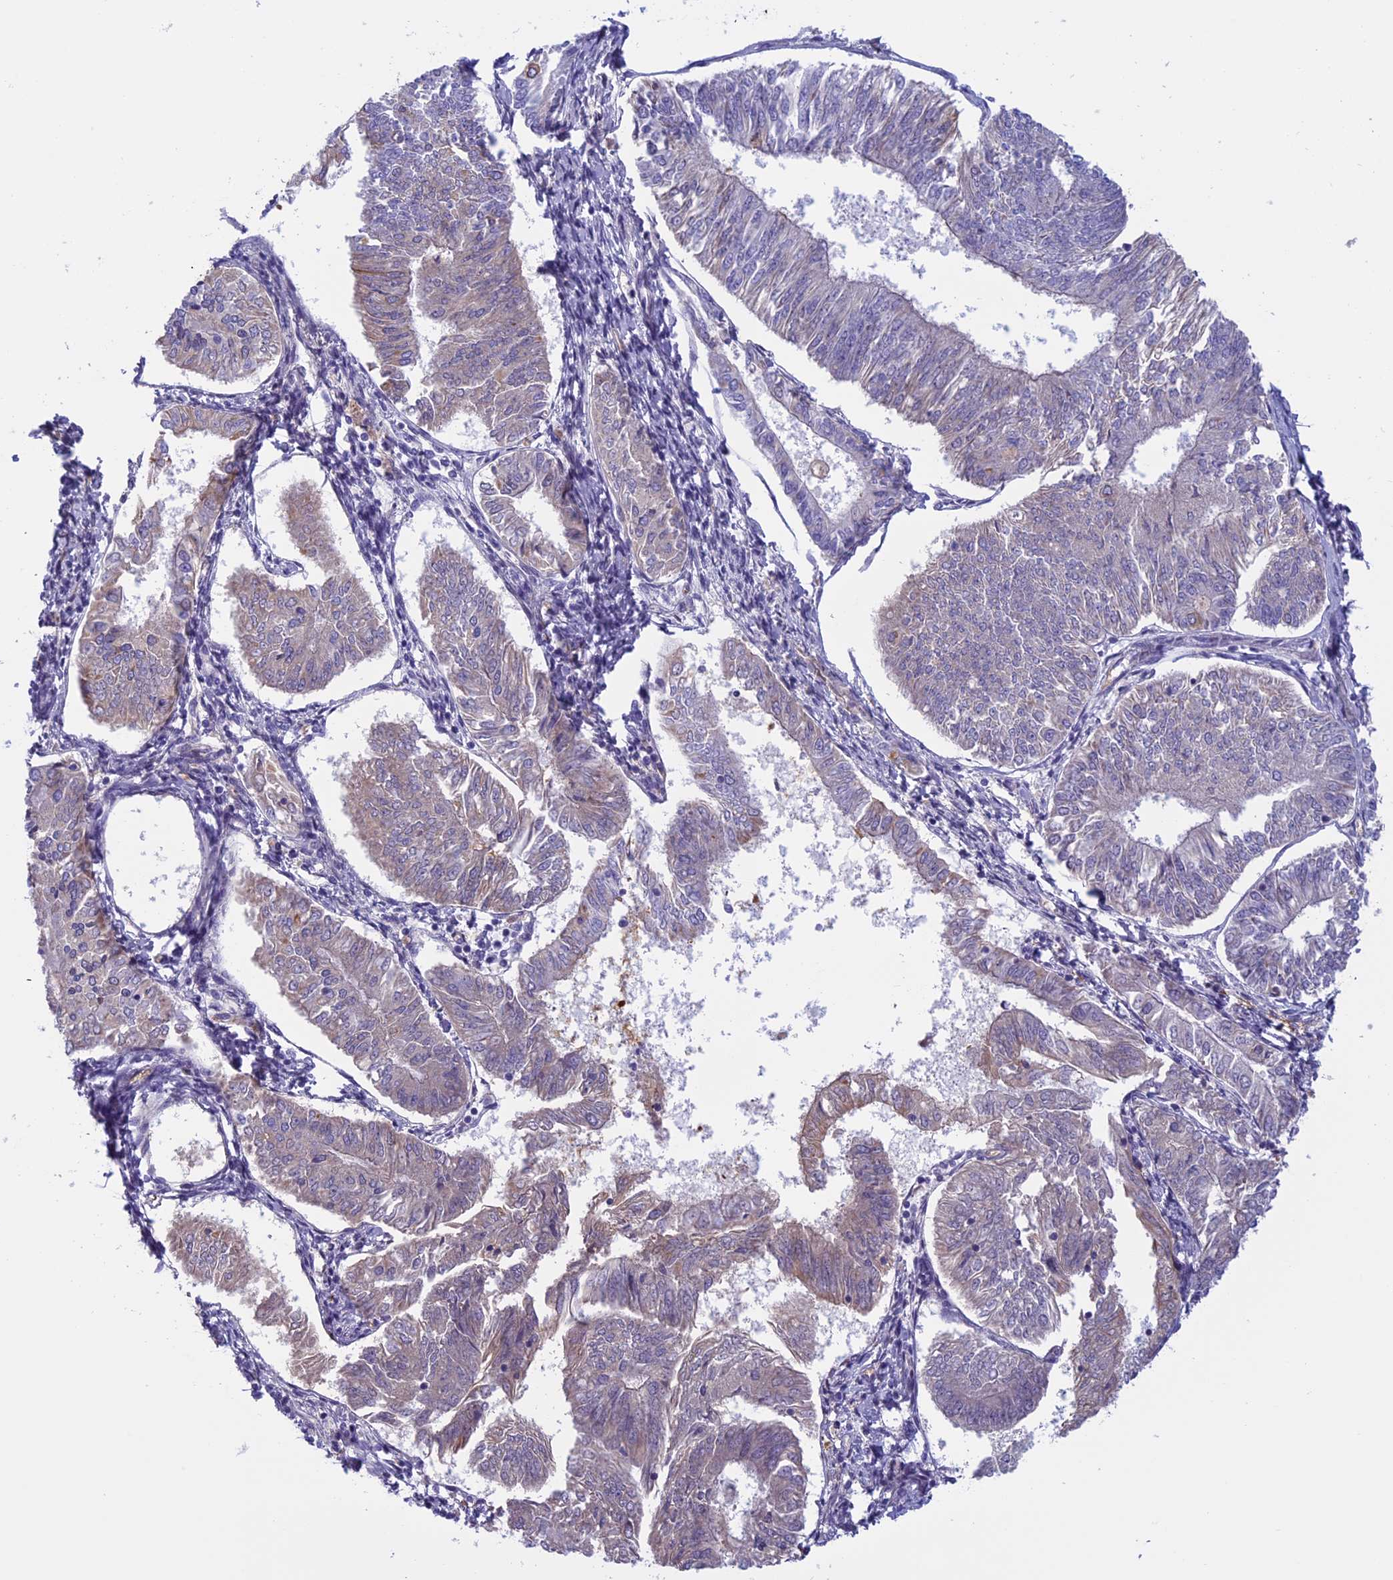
{"staining": {"intensity": "weak", "quantity": "<25%", "location": "cytoplasmic/membranous"}, "tissue": "endometrial cancer", "cell_type": "Tumor cells", "image_type": "cancer", "snomed": [{"axis": "morphology", "description": "Adenocarcinoma, NOS"}, {"axis": "topography", "description": "Endometrium"}], "caption": "An immunohistochemistry histopathology image of adenocarcinoma (endometrial) is shown. There is no staining in tumor cells of adenocarcinoma (endometrial).", "gene": "ANGPTL2", "patient": {"sex": "female", "age": 58}}